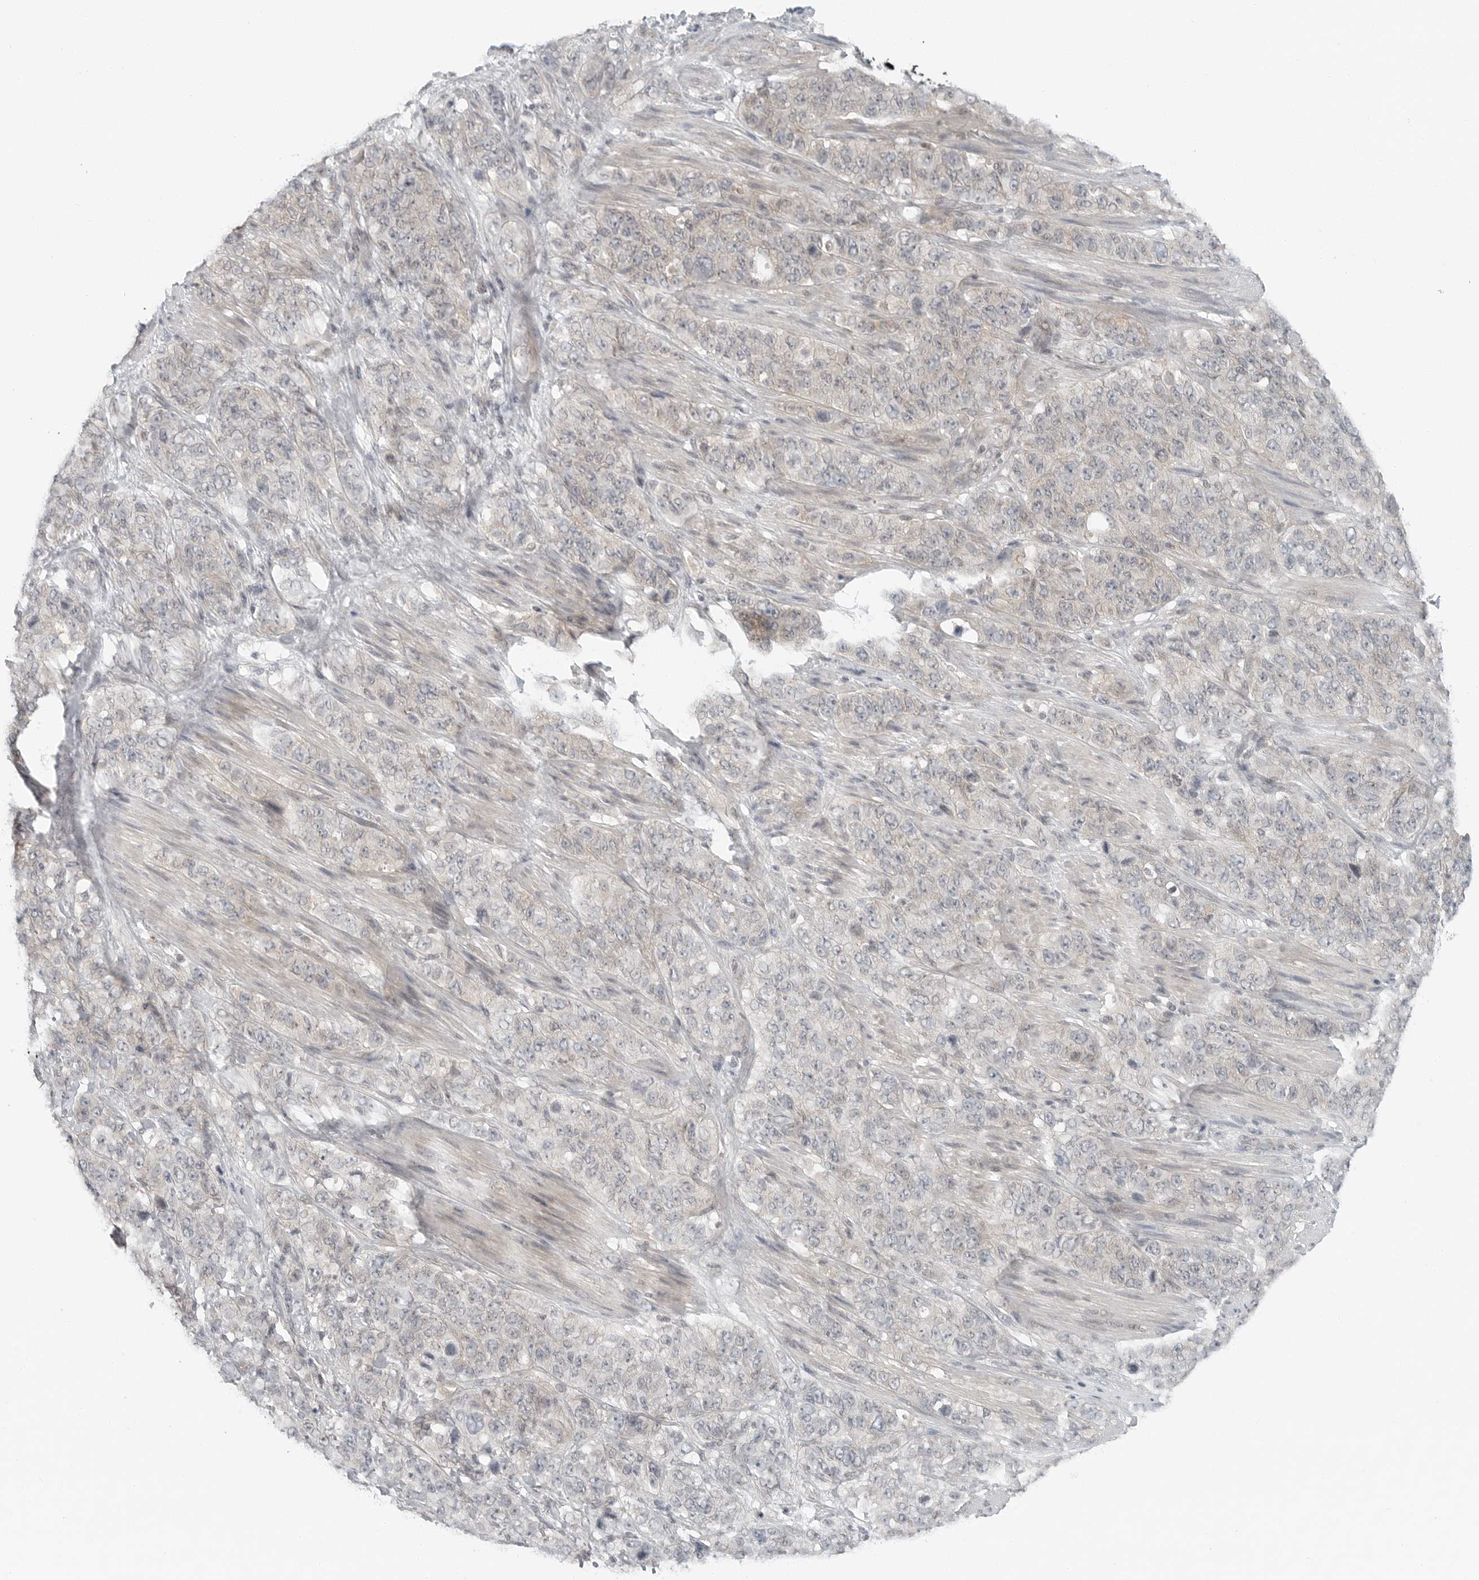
{"staining": {"intensity": "negative", "quantity": "none", "location": "none"}, "tissue": "stomach cancer", "cell_type": "Tumor cells", "image_type": "cancer", "snomed": [{"axis": "morphology", "description": "Adenocarcinoma, NOS"}, {"axis": "topography", "description": "Stomach"}], "caption": "Immunohistochemical staining of human adenocarcinoma (stomach) demonstrates no significant expression in tumor cells.", "gene": "FCRLB", "patient": {"sex": "male", "age": 48}}